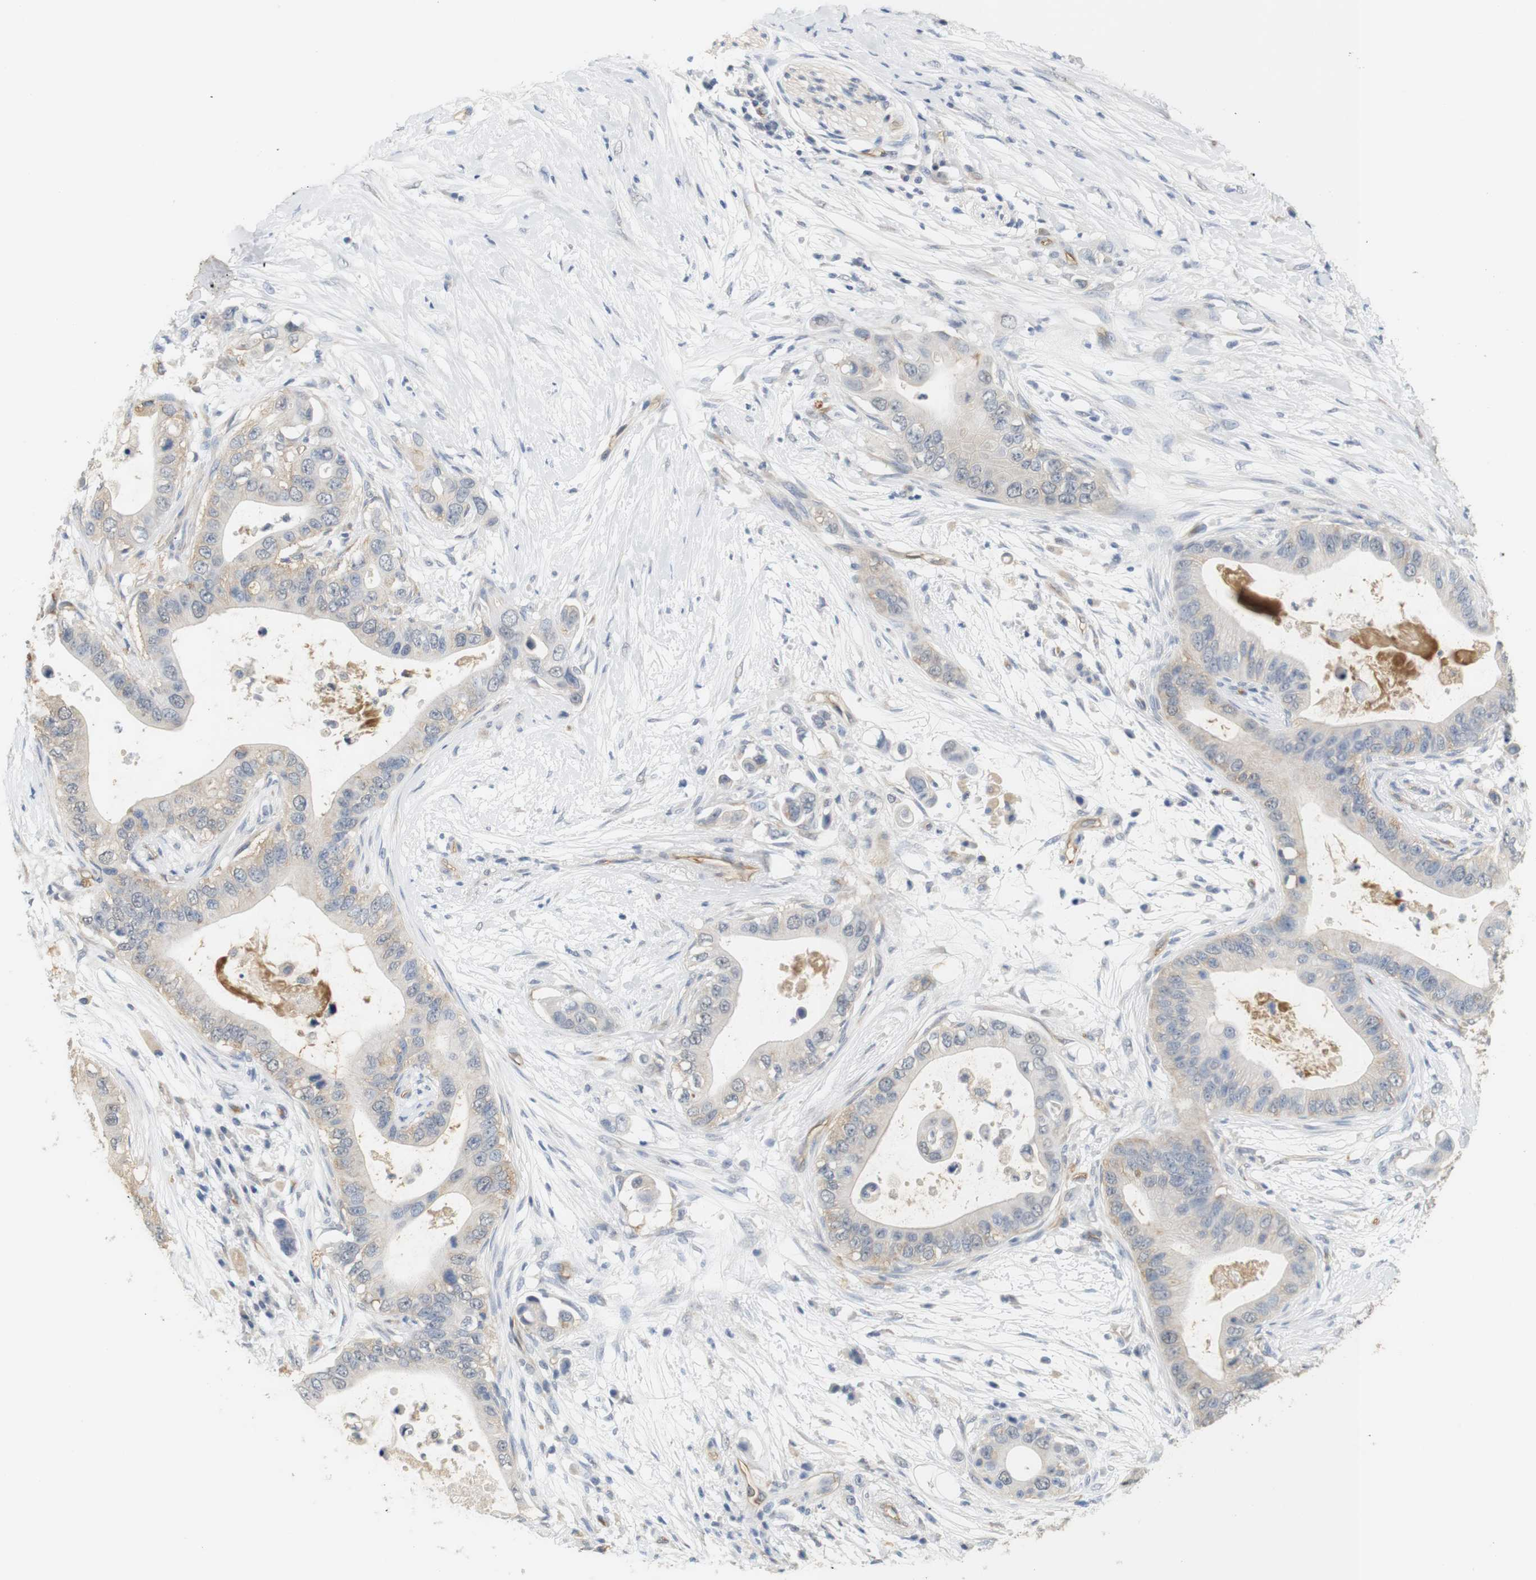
{"staining": {"intensity": "negative", "quantity": "none", "location": "none"}, "tissue": "pancreatic cancer", "cell_type": "Tumor cells", "image_type": "cancer", "snomed": [{"axis": "morphology", "description": "Adenocarcinoma, NOS"}, {"axis": "topography", "description": "Pancreas"}], "caption": "Pancreatic cancer was stained to show a protein in brown. There is no significant positivity in tumor cells.", "gene": "OSR1", "patient": {"sex": "male", "age": 77}}